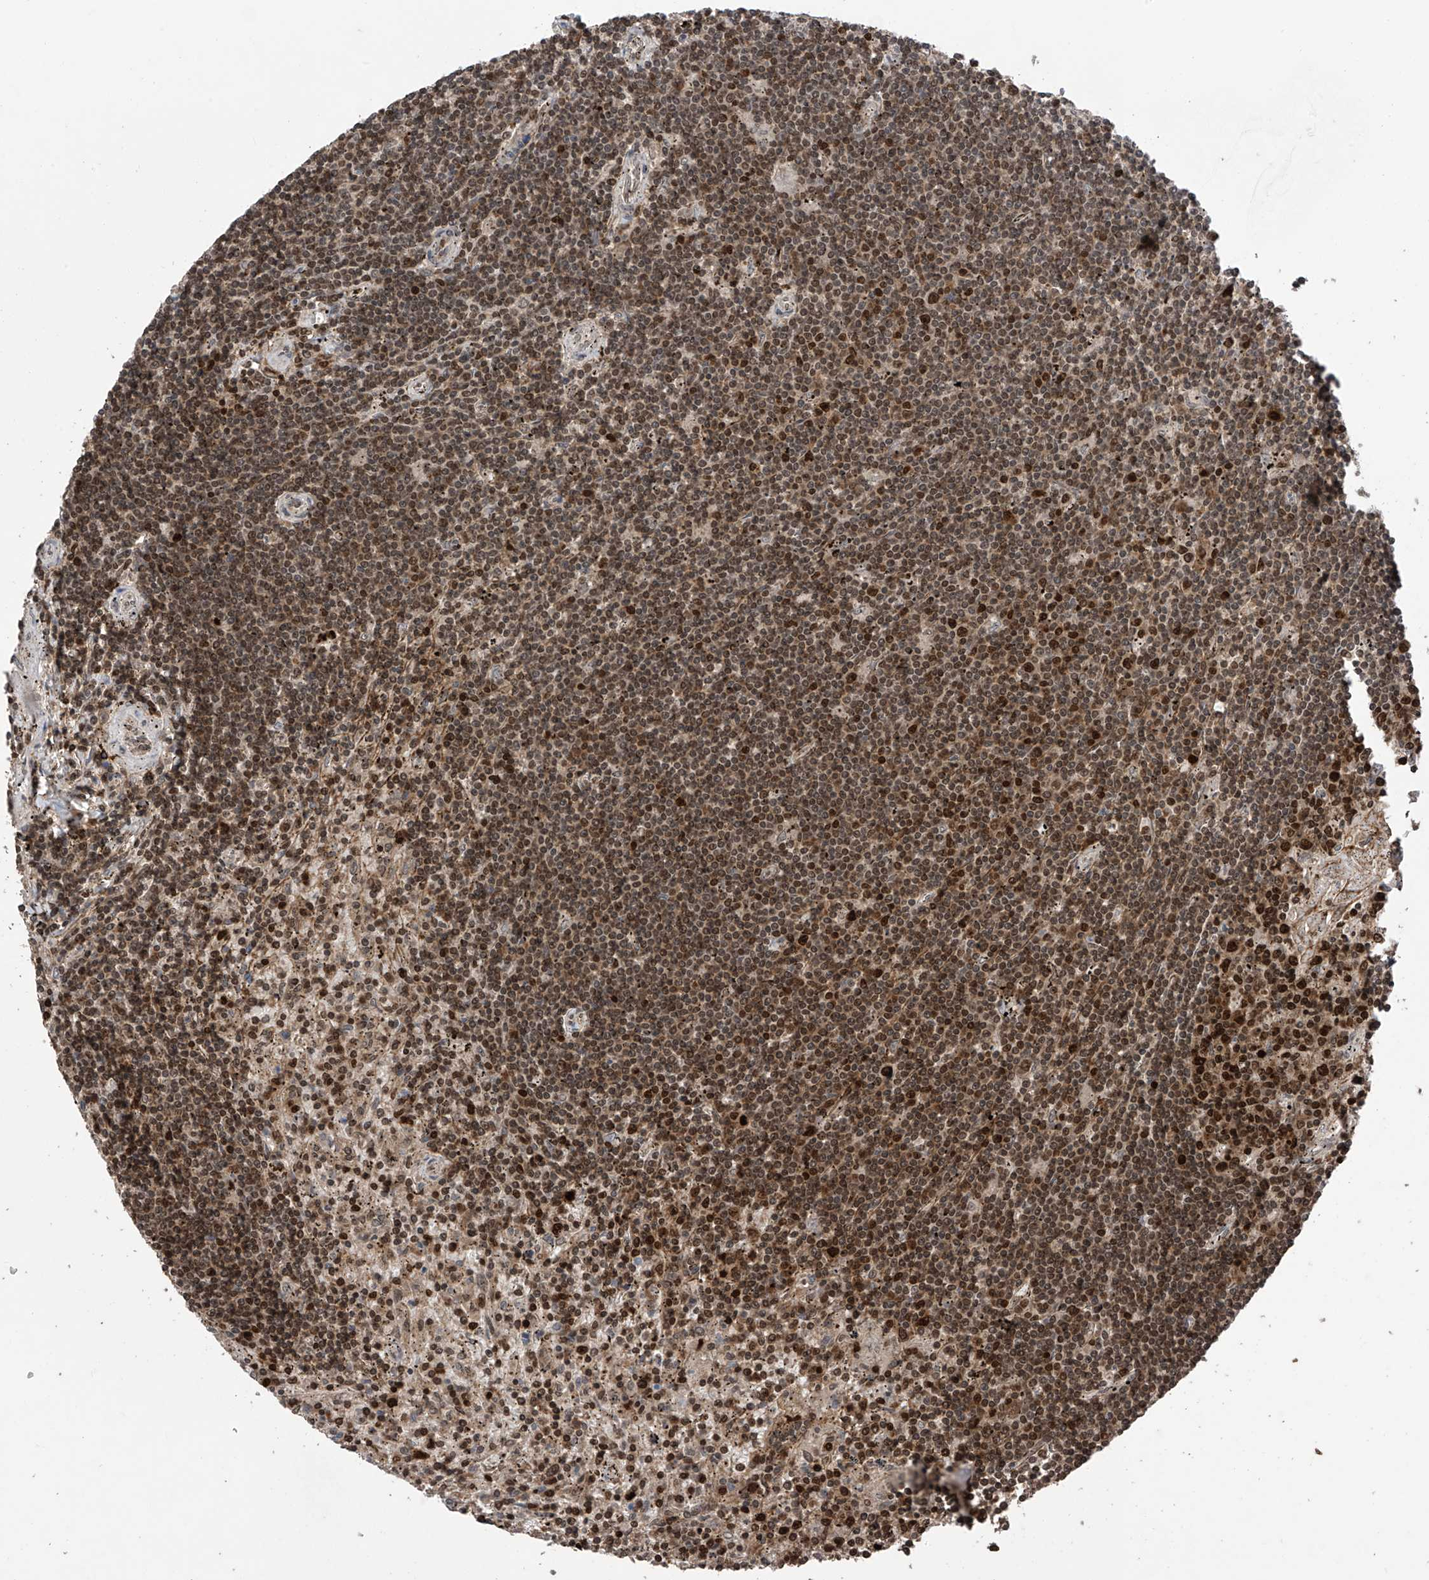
{"staining": {"intensity": "moderate", "quantity": ">75%", "location": "nuclear"}, "tissue": "lymphoma", "cell_type": "Tumor cells", "image_type": "cancer", "snomed": [{"axis": "morphology", "description": "Malignant lymphoma, non-Hodgkin's type, Low grade"}, {"axis": "topography", "description": "Spleen"}], "caption": "Moderate nuclear staining is identified in approximately >75% of tumor cells in lymphoma. (Brightfield microscopy of DAB IHC at high magnification).", "gene": "DNAJC9", "patient": {"sex": "male", "age": 76}}